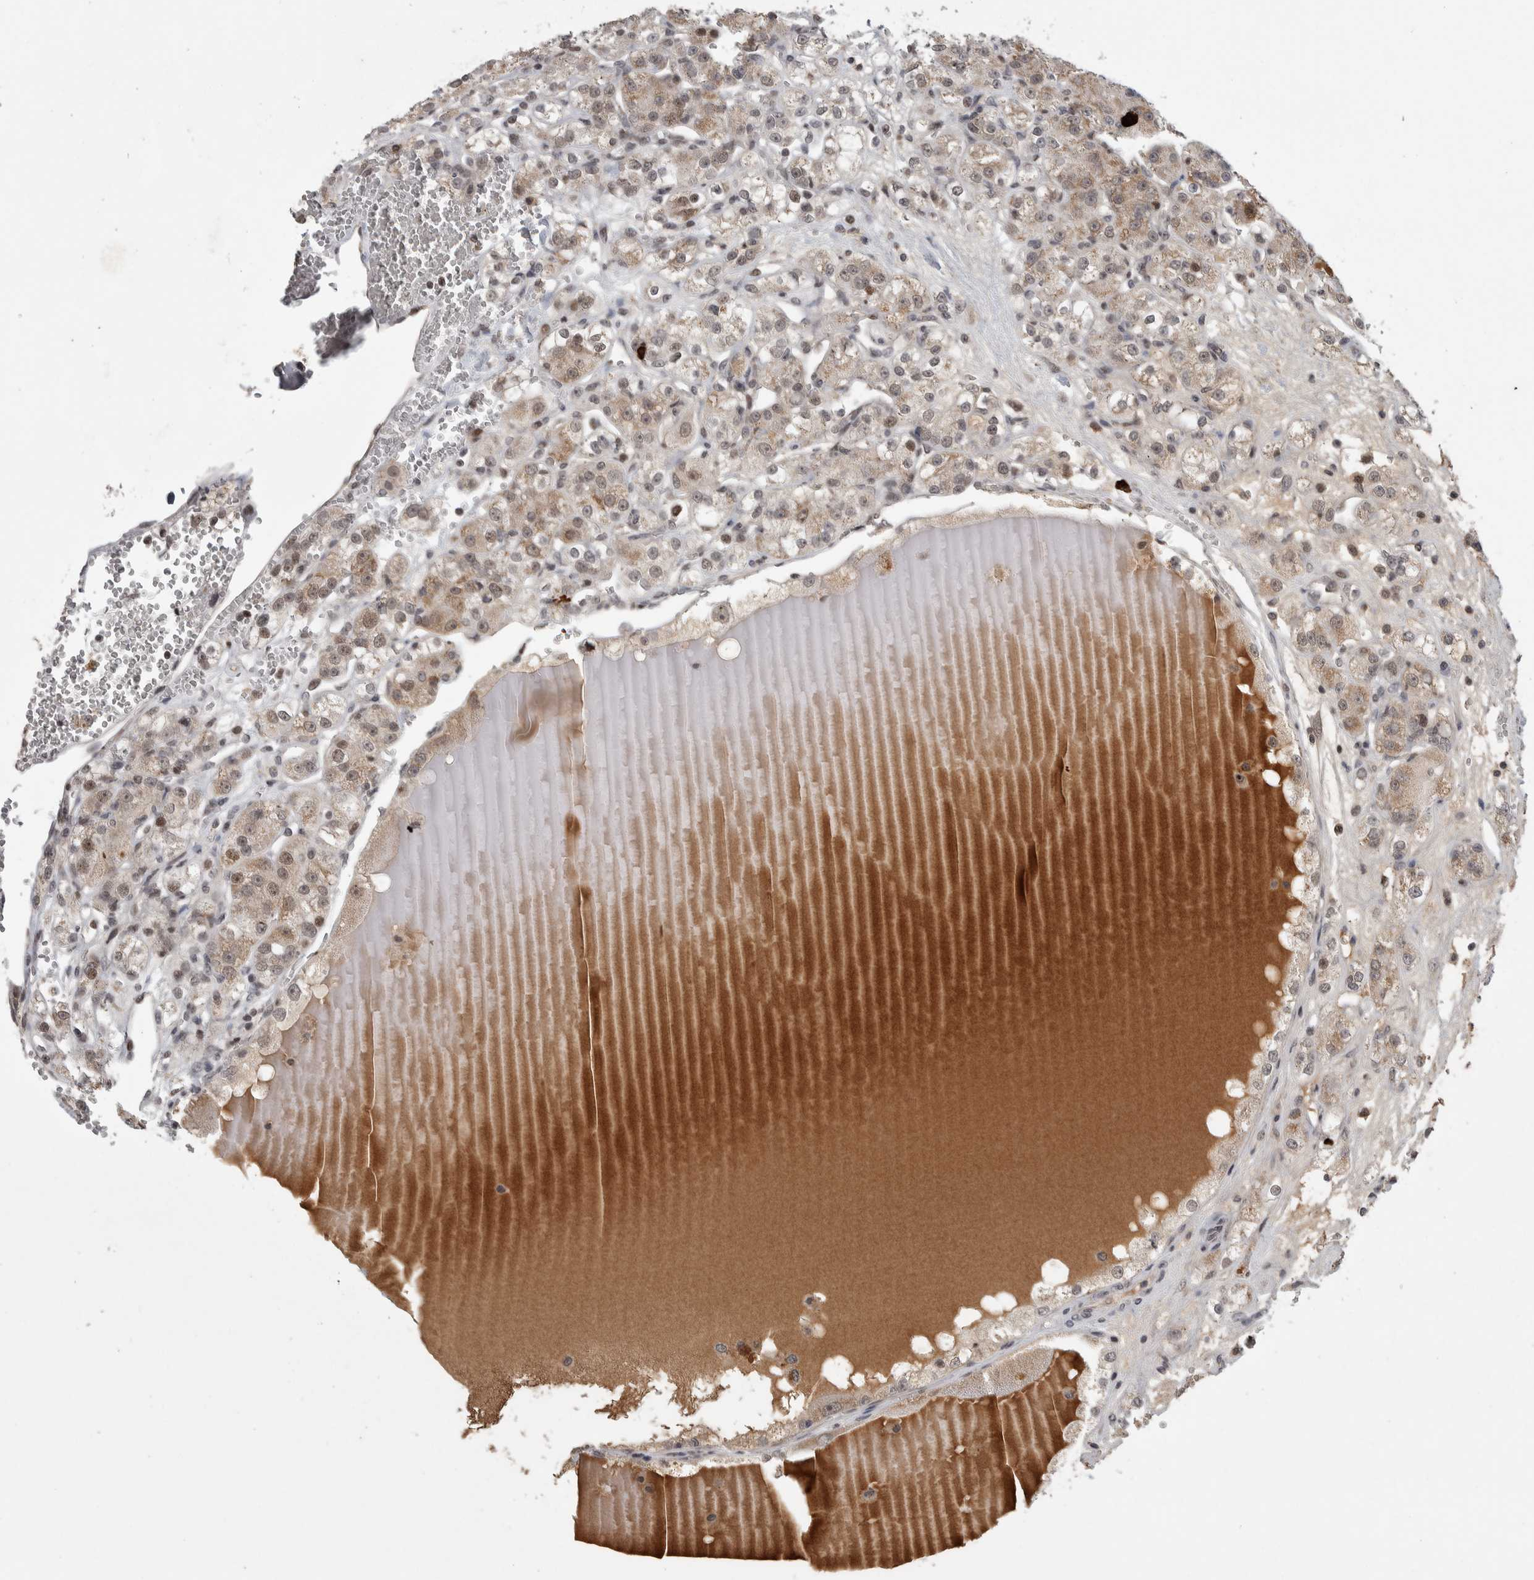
{"staining": {"intensity": "weak", "quantity": "25%-75%", "location": "cytoplasmic/membranous,nuclear"}, "tissue": "renal cancer", "cell_type": "Tumor cells", "image_type": "cancer", "snomed": [{"axis": "morphology", "description": "Normal tissue, NOS"}, {"axis": "morphology", "description": "Adenocarcinoma, NOS"}, {"axis": "topography", "description": "Kidney"}], "caption": "Immunohistochemical staining of adenocarcinoma (renal) displays weak cytoplasmic/membranous and nuclear protein expression in approximately 25%-75% of tumor cells.", "gene": "ZNF592", "patient": {"sex": "male", "age": 61}}